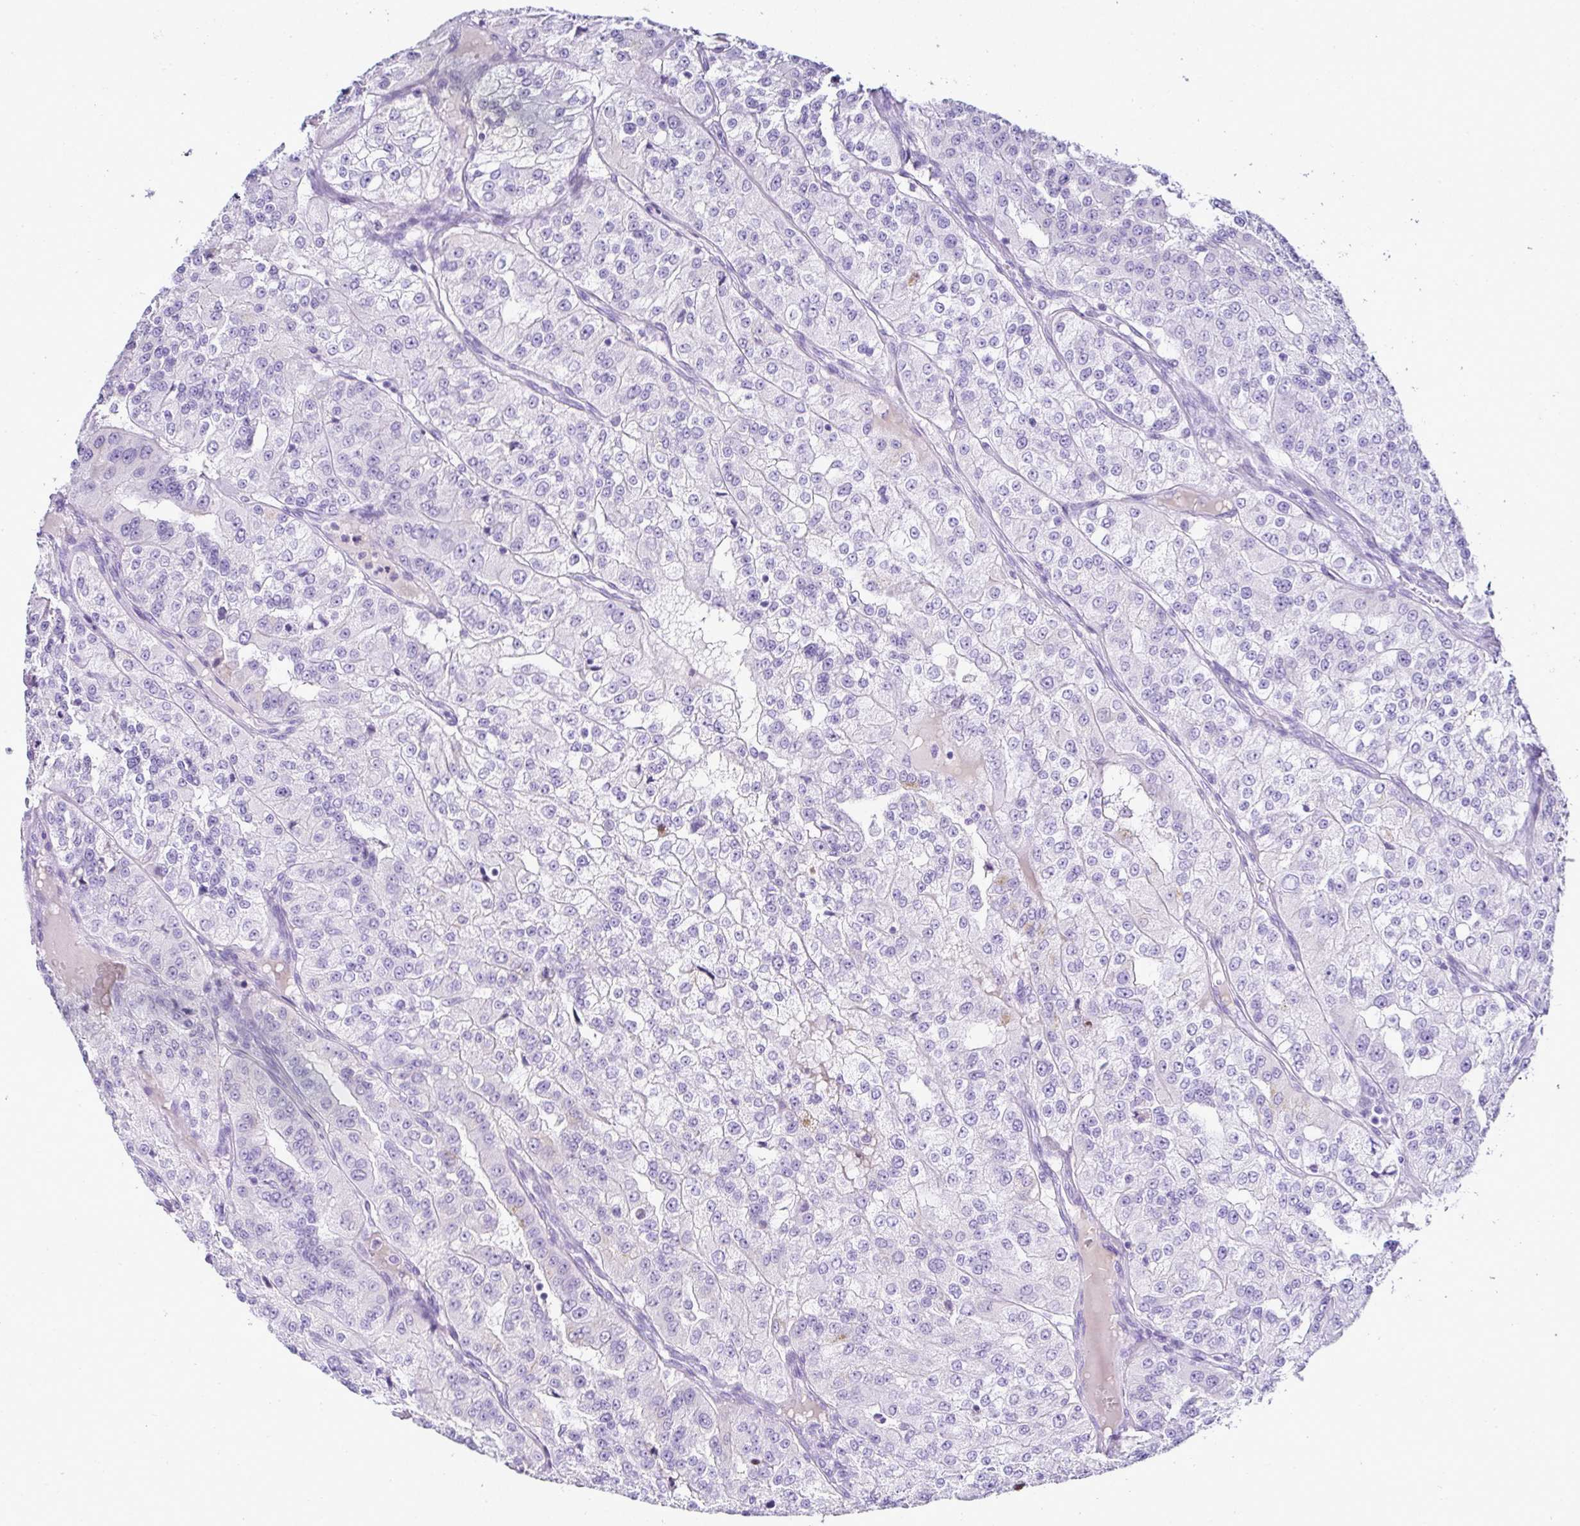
{"staining": {"intensity": "negative", "quantity": "none", "location": "none"}, "tissue": "renal cancer", "cell_type": "Tumor cells", "image_type": "cancer", "snomed": [{"axis": "morphology", "description": "Adenocarcinoma, NOS"}, {"axis": "topography", "description": "Kidney"}], "caption": "High magnification brightfield microscopy of renal cancer (adenocarcinoma) stained with DAB (3,3'-diaminobenzidine) (brown) and counterstained with hematoxylin (blue): tumor cells show no significant positivity.", "gene": "SERPINB3", "patient": {"sex": "female", "age": 63}}